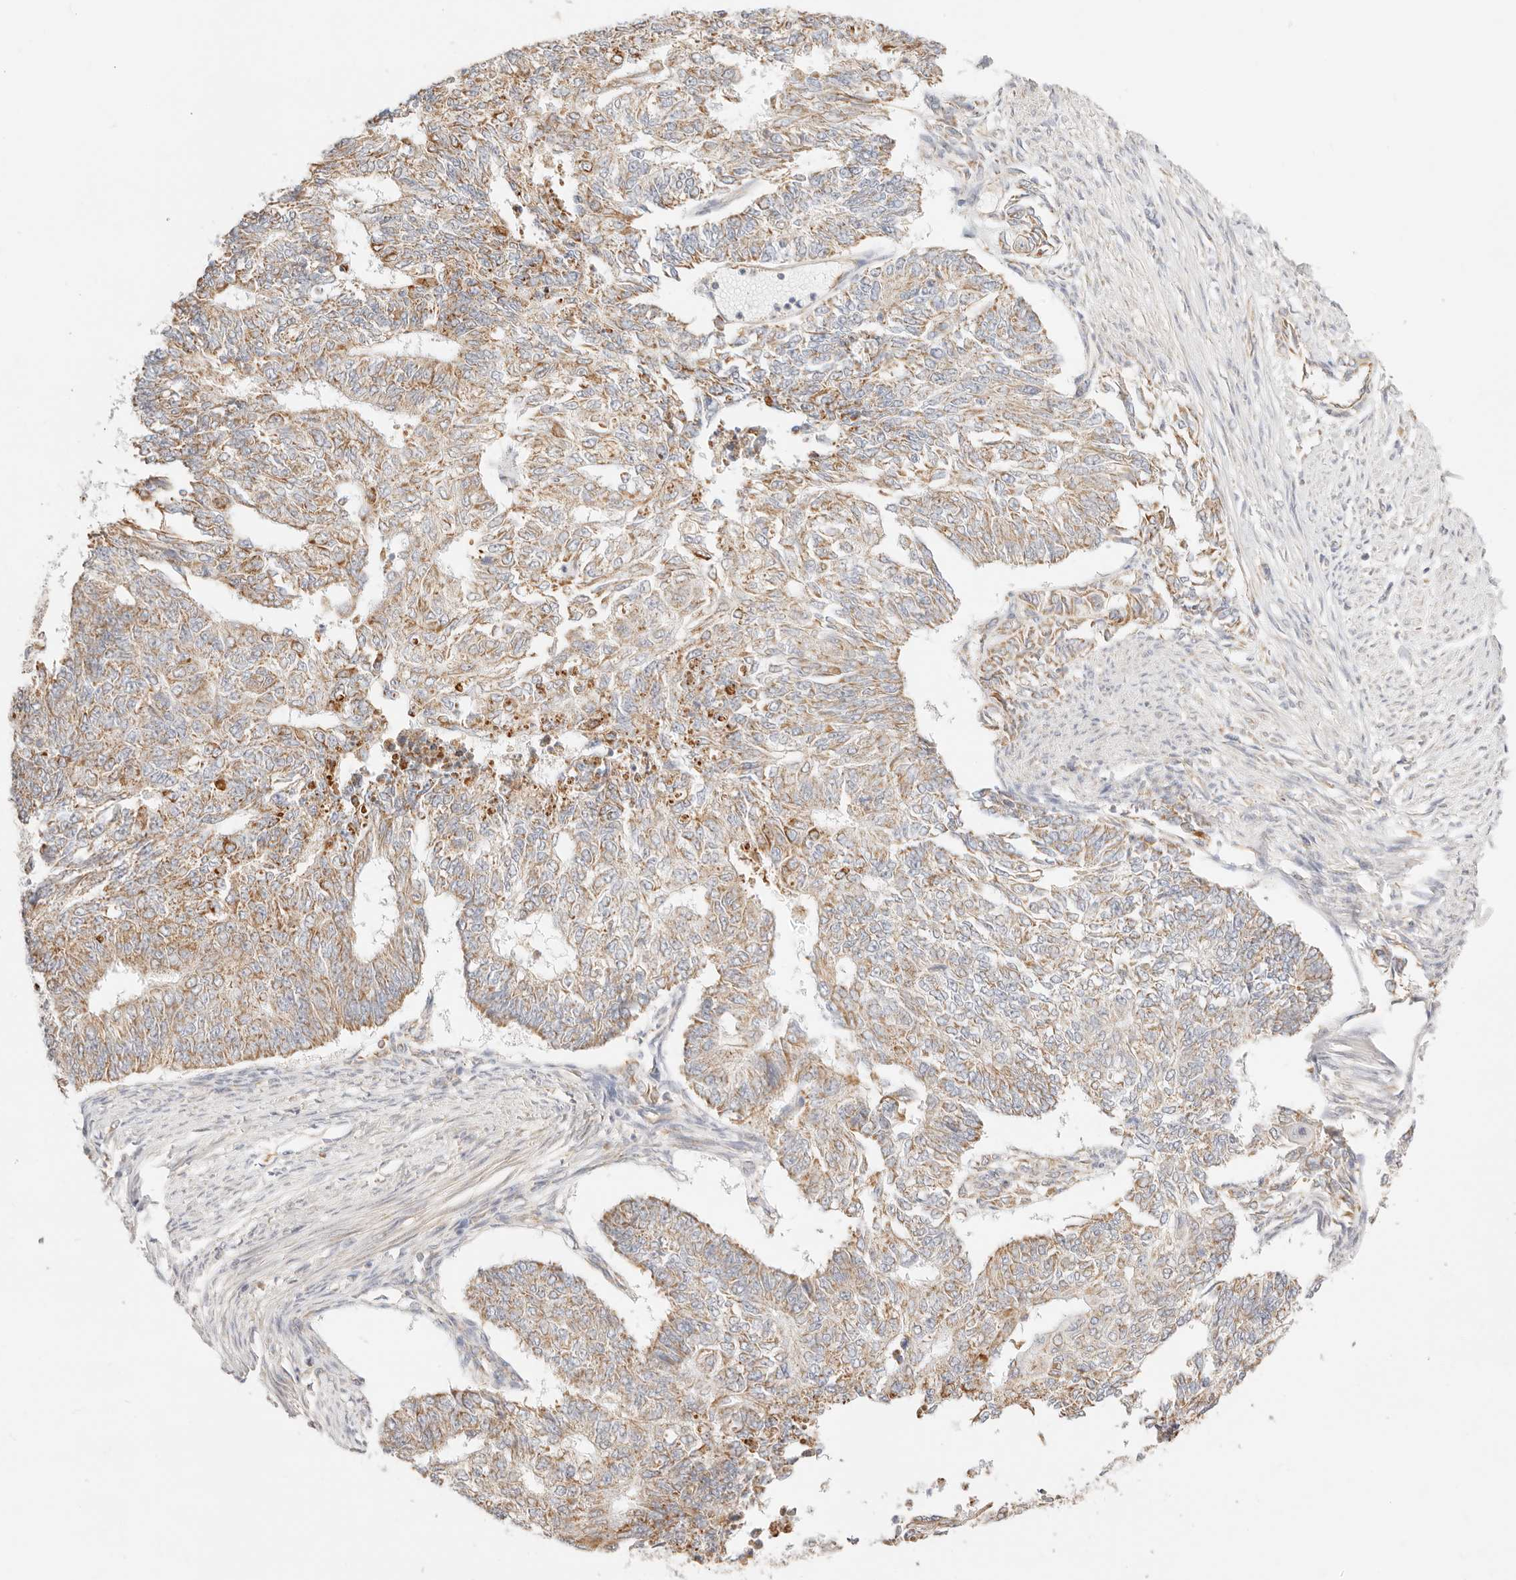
{"staining": {"intensity": "moderate", "quantity": ">75%", "location": "cytoplasmic/membranous"}, "tissue": "endometrial cancer", "cell_type": "Tumor cells", "image_type": "cancer", "snomed": [{"axis": "morphology", "description": "Adenocarcinoma, NOS"}, {"axis": "topography", "description": "Endometrium"}], "caption": "An image showing moderate cytoplasmic/membranous staining in about >75% of tumor cells in endometrial cancer (adenocarcinoma), as visualized by brown immunohistochemical staining.", "gene": "ZC3H11A", "patient": {"sex": "female", "age": 32}}